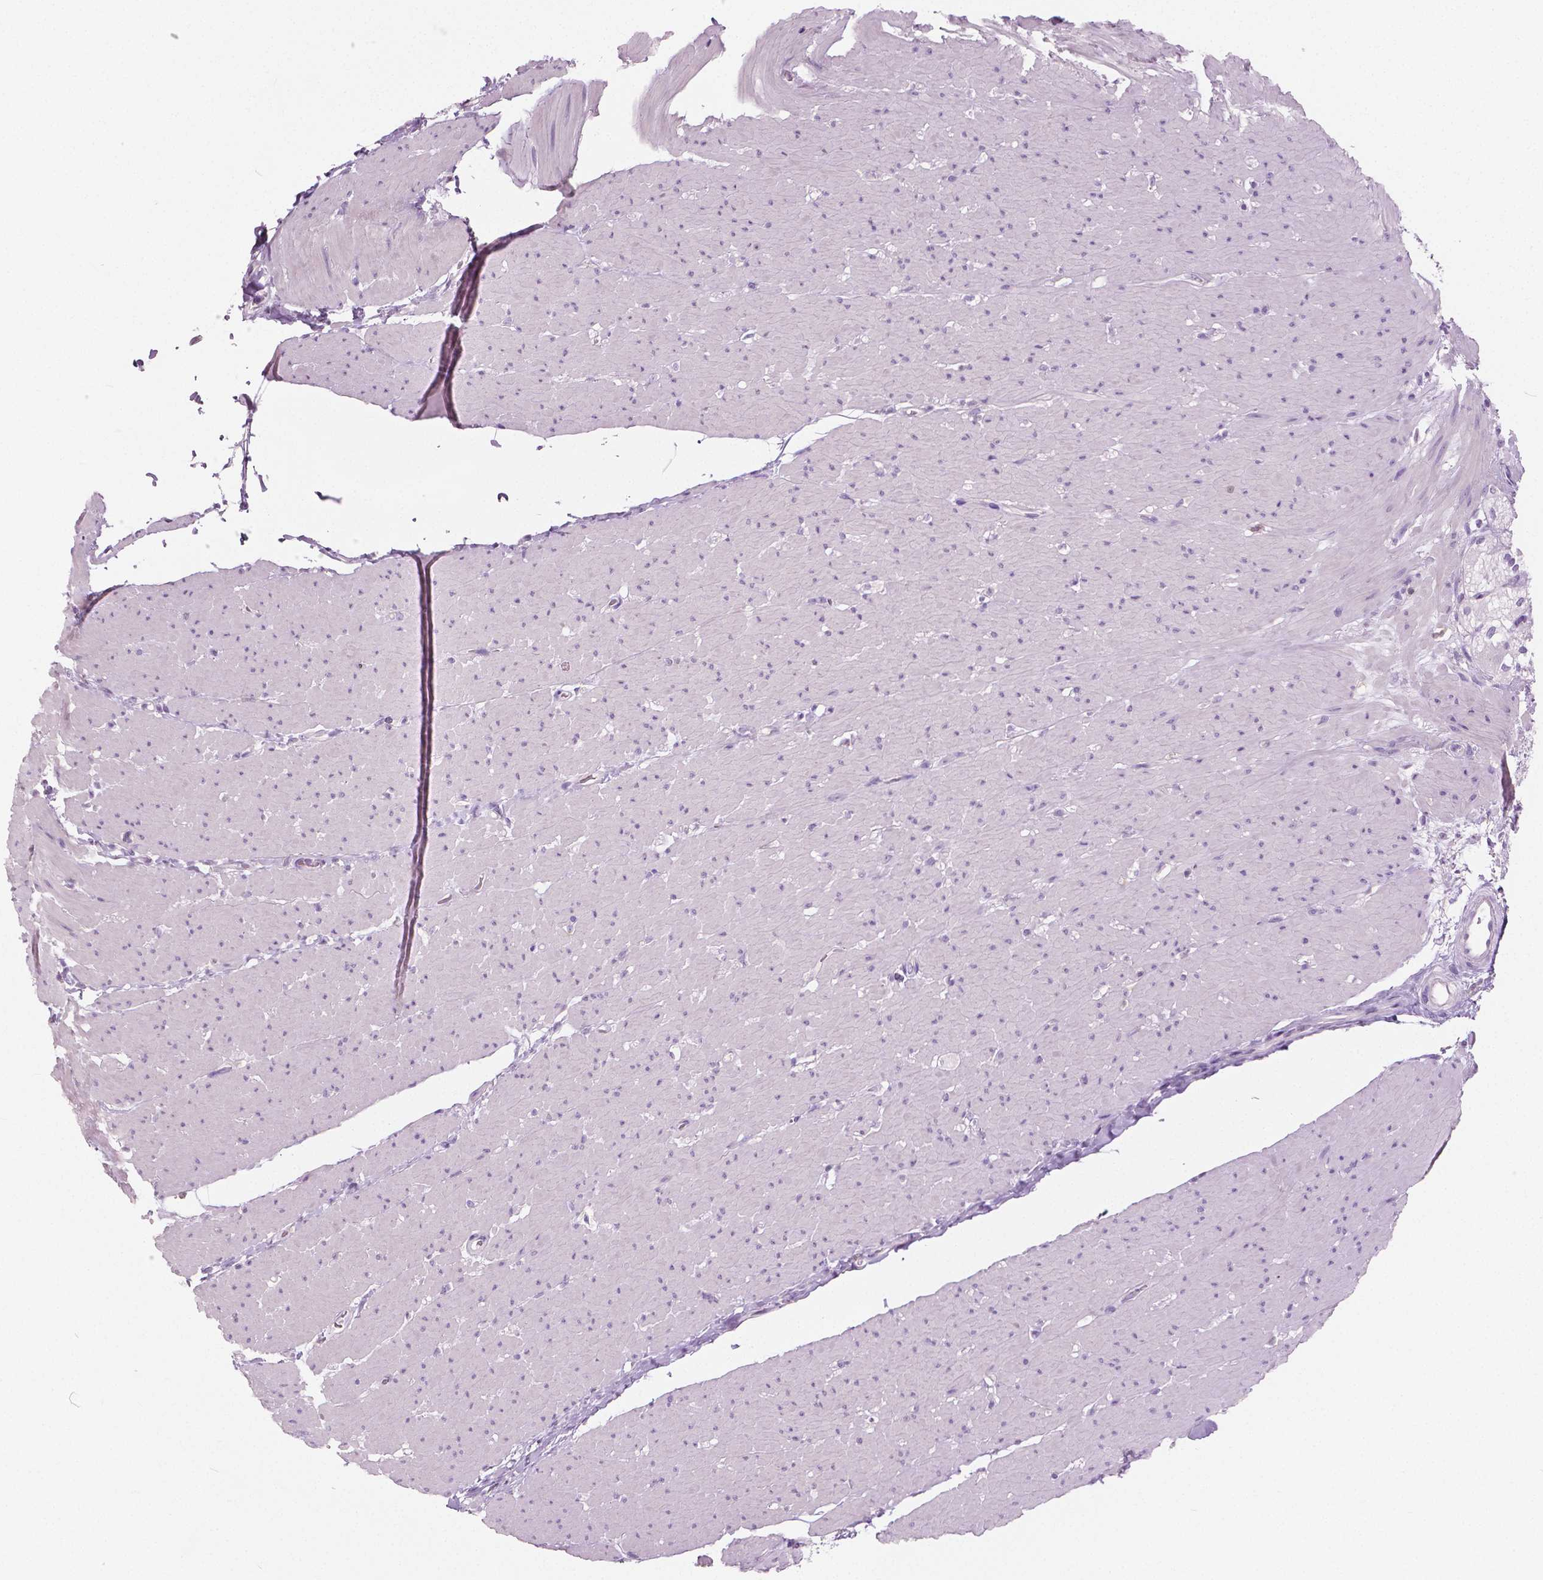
{"staining": {"intensity": "negative", "quantity": "none", "location": "none"}, "tissue": "smooth muscle", "cell_type": "Smooth muscle cells", "image_type": "normal", "snomed": [{"axis": "morphology", "description": "Normal tissue, NOS"}, {"axis": "topography", "description": "Smooth muscle"}, {"axis": "topography", "description": "Rectum"}], "caption": "IHC histopathology image of benign human smooth muscle stained for a protein (brown), which displays no positivity in smooth muscle cells. Nuclei are stained in blue.", "gene": "GALM", "patient": {"sex": "male", "age": 53}}